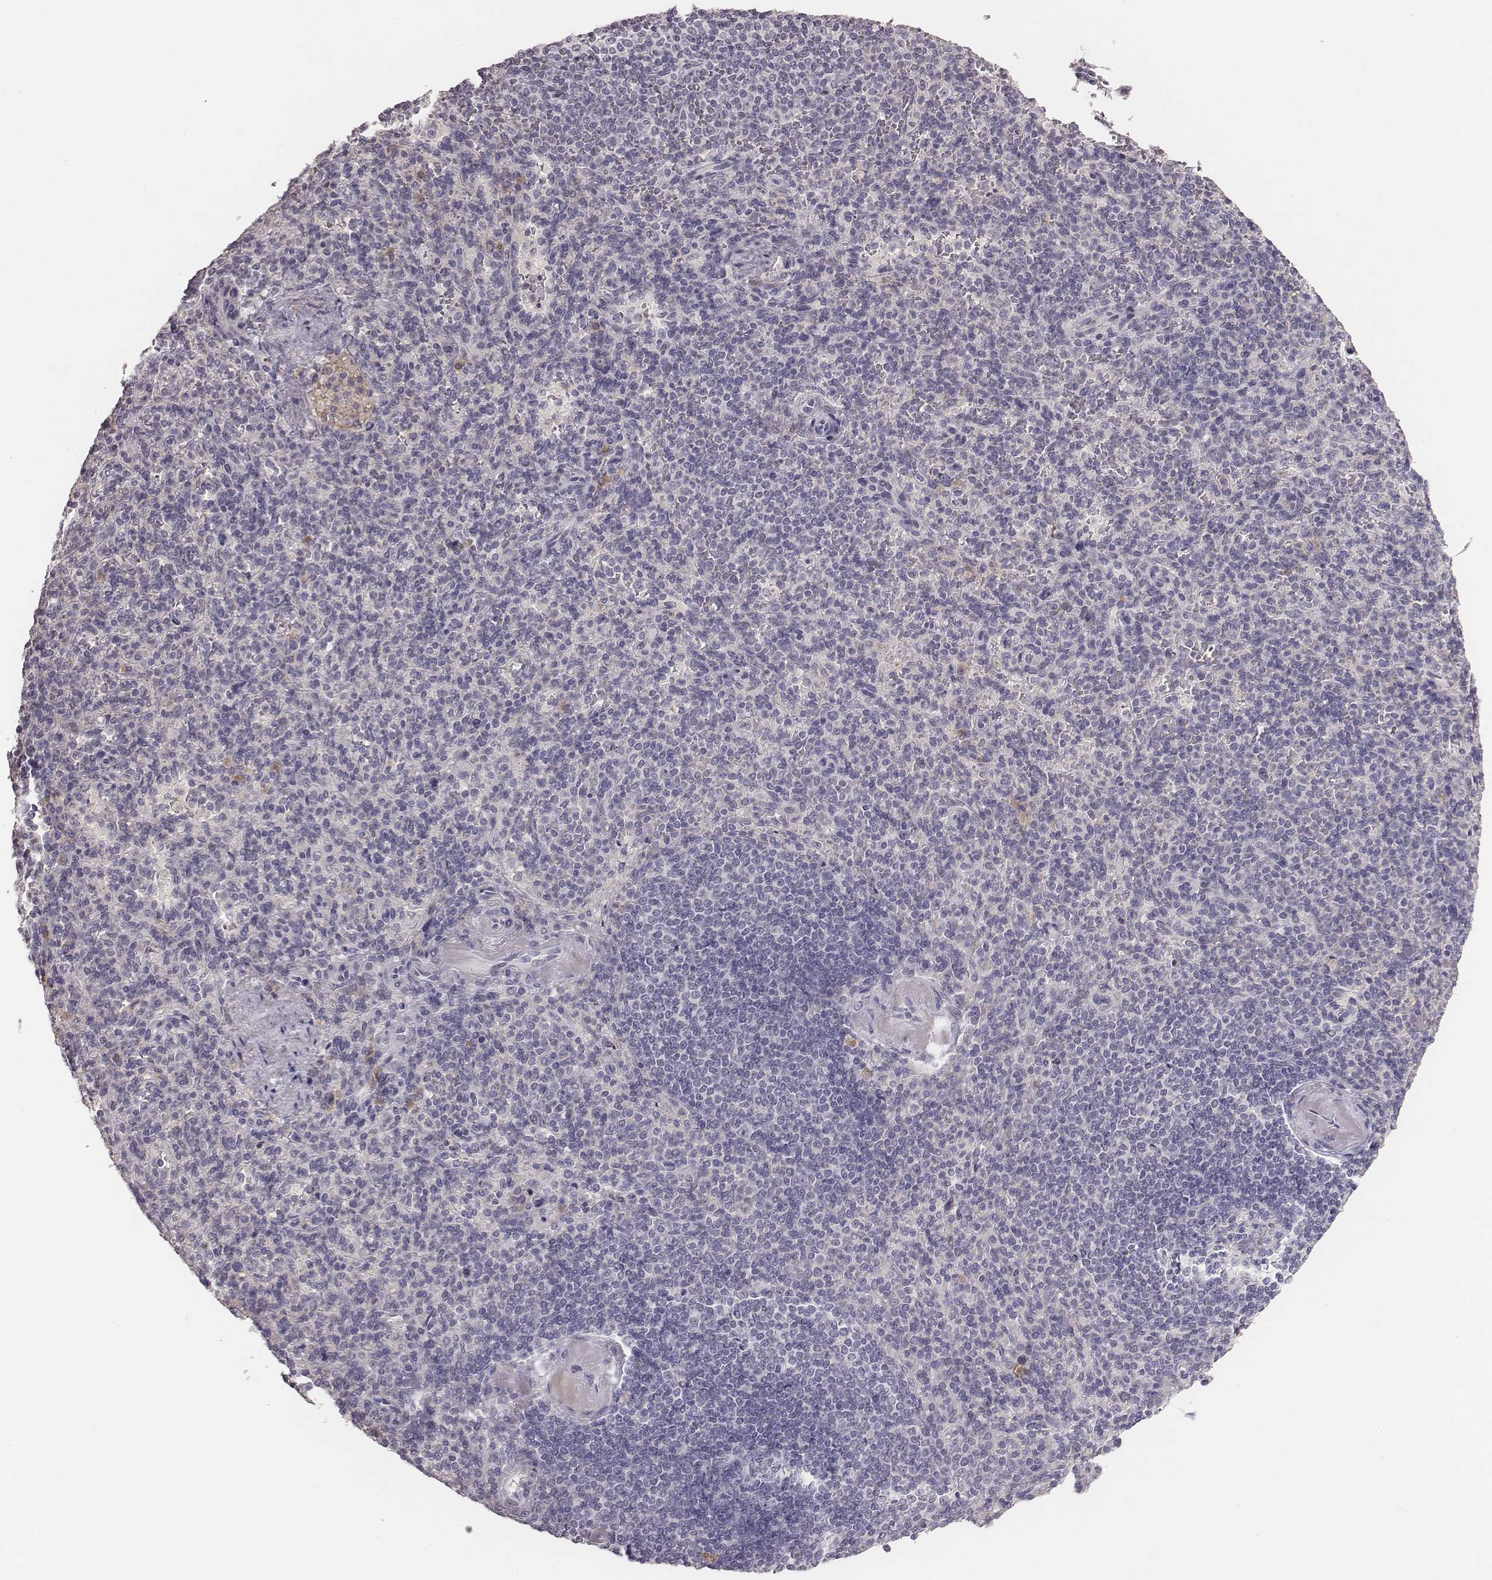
{"staining": {"intensity": "negative", "quantity": "none", "location": "none"}, "tissue": "spleen", "cell_type": "Cells in red pulp", "image_type": "normal", "snomed": [{"axis": "morphology", "description": "Normal tissue, NOS"}, {"axis": "topography", "description": "Spleen"}], "caption": "An image of human spleen is negative for staining in cells in red pulp. (DAB (3,3'-diaminobenzidine) IHC with hematoxylin counter stain).", "gene": "SLC22A6", "patient": {"sex": "female", "age": 74}}